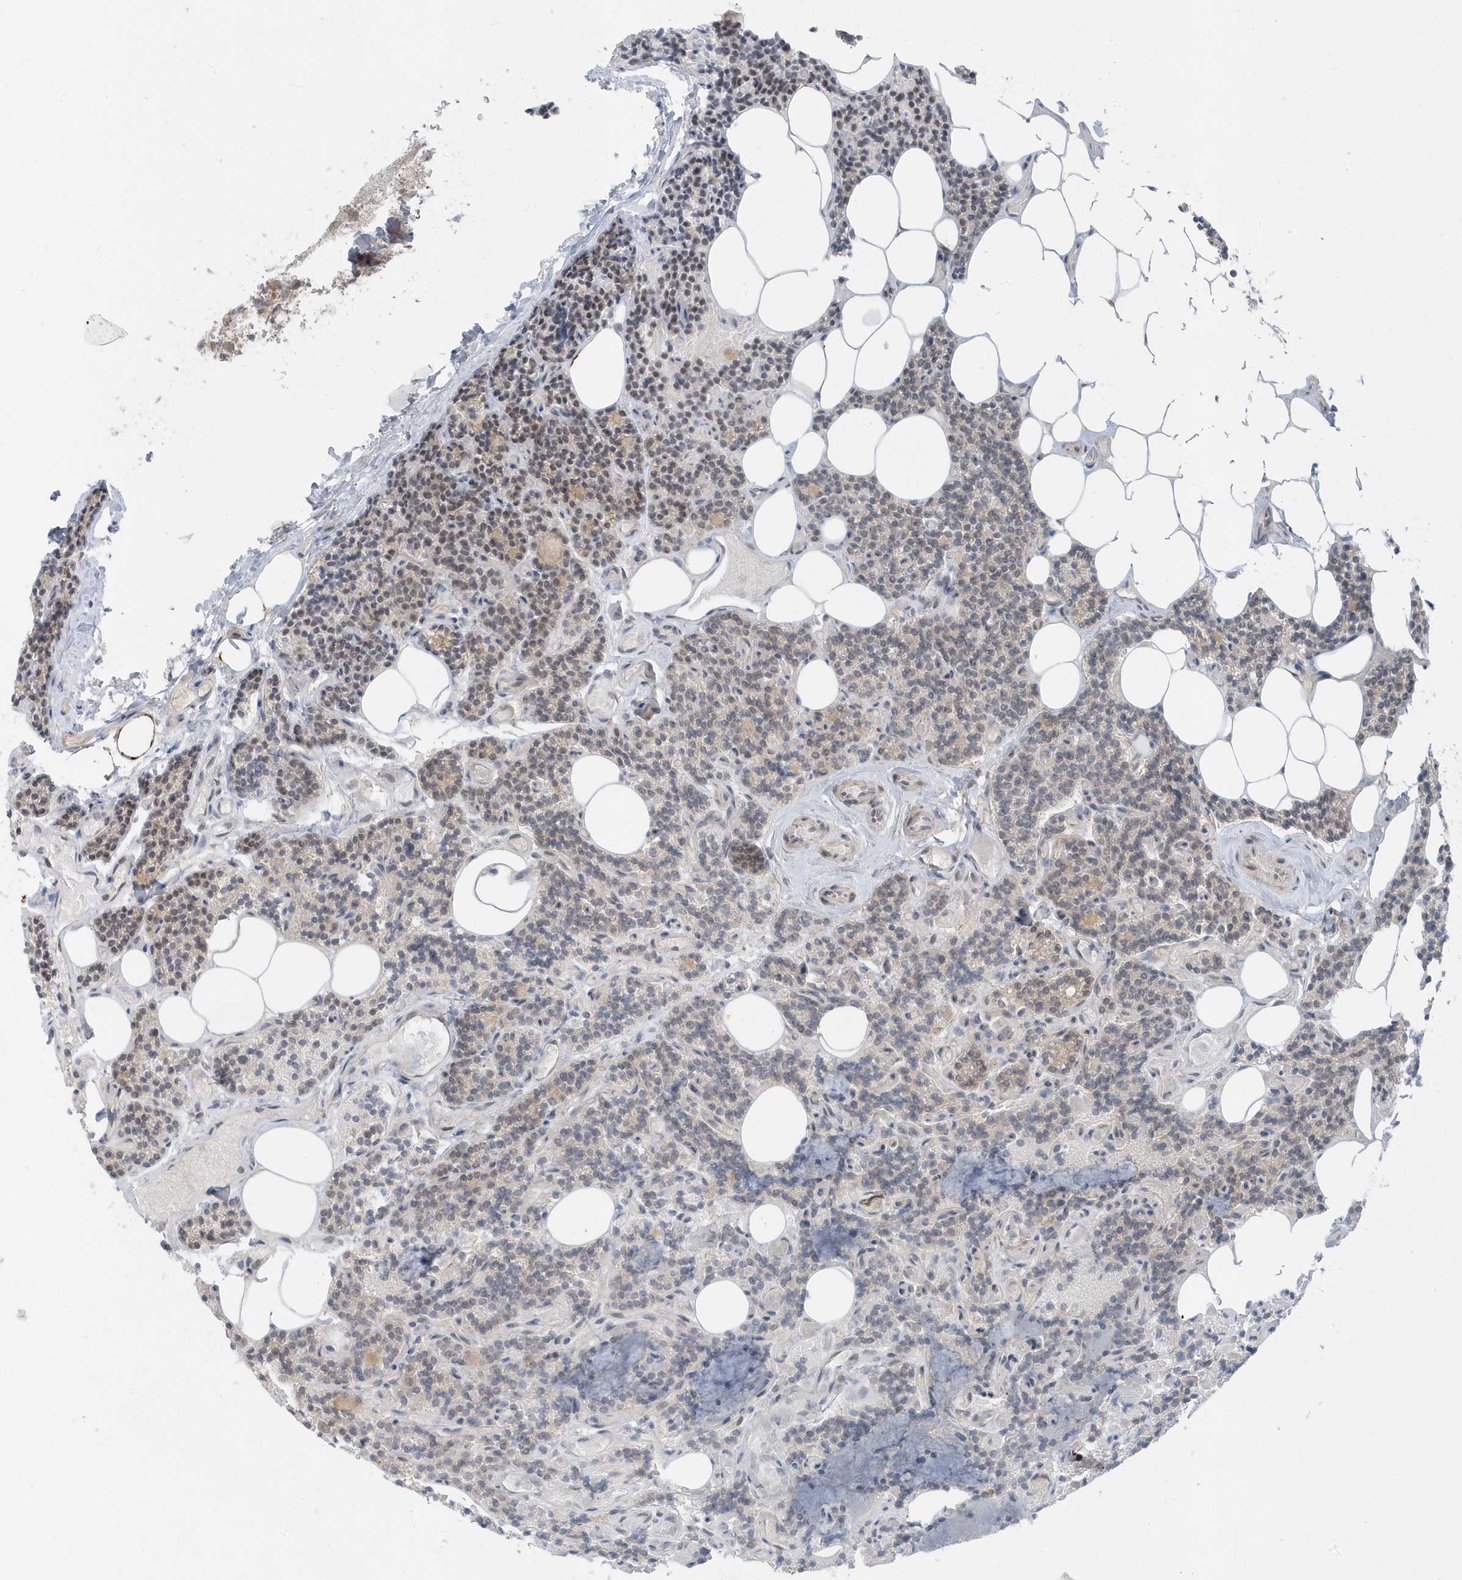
{"staining": {"intensity": "weak", "quantity": "<25%", "location": "cytoplasmic/membranous"}, "tissue": "parathyroid gland", "cell_type": "Glandular cells", "image_type": "normal", "snomed": [{"axis": "morphology", "description": "Normal tissue, NOS"}, {"axis": "topography", "description": "Parathyroid gland"}], "caption": "The micrograph reveals no staining of glandular cells in normal parathyroid gland. Nuclei are stained in blue.", "gene": "PARD3B", "patient": {"sex": "female", "age": 43}}